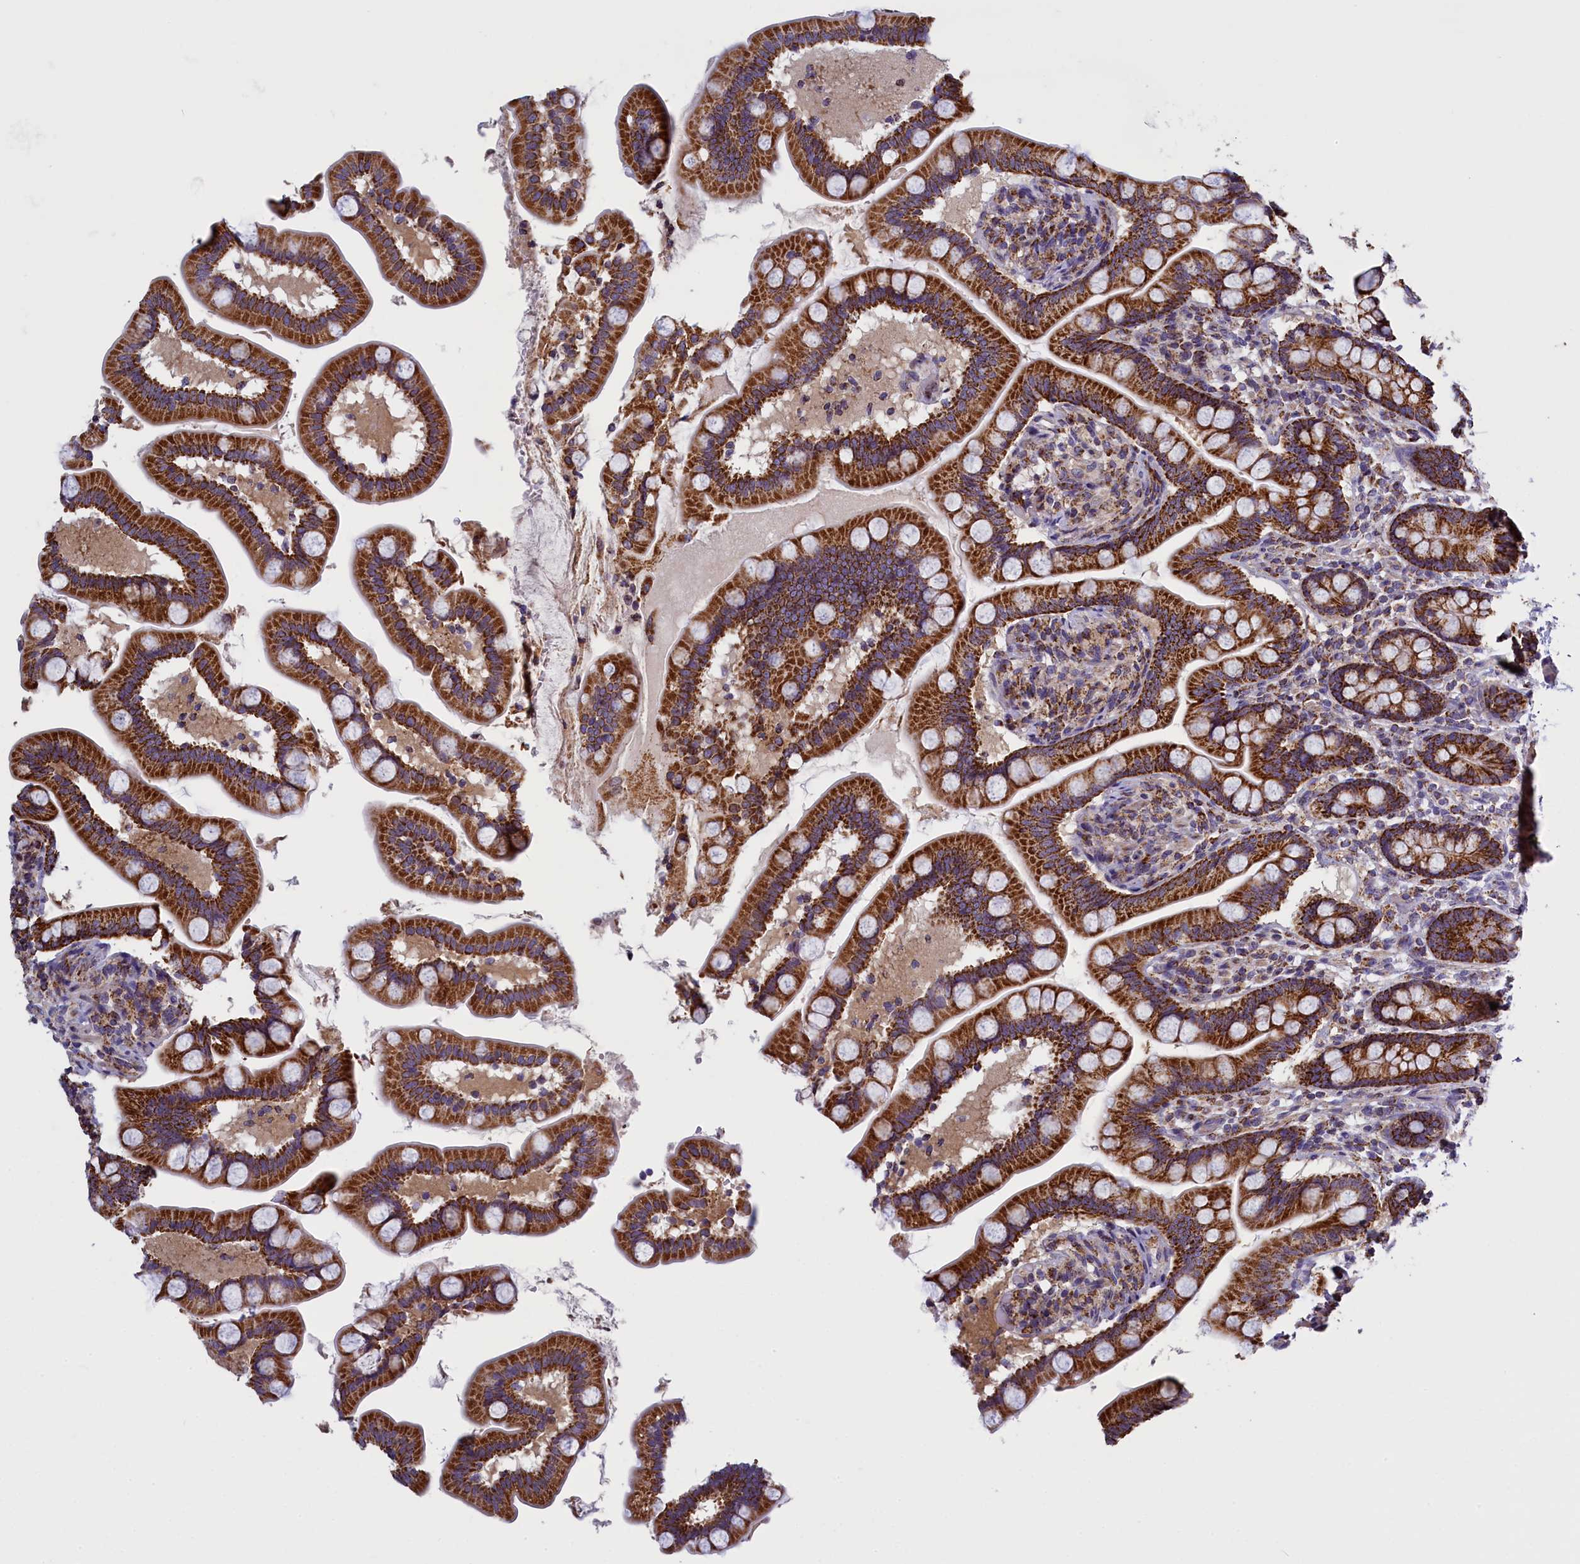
{"staining": {"intensity": "strong", "quantity": ">75%", "location": "cytoplasmic/membranous"}, "tissue": "small intestine", "cell_type": "Glandular cells", "image_type": "normal", "snomed": [{"axis": "morphology", "description": "Normal tissue, NOS"}, {"axis": "topography", "description": "Small intestine"}], "caption": "Immunohistochemical staining of normal human small intestine shows strong cytoplasmic/membranous protein expression in about >75% of glandular cells.", "gene": "IFT122", "patient": {"sex": "female", "age": 64}}